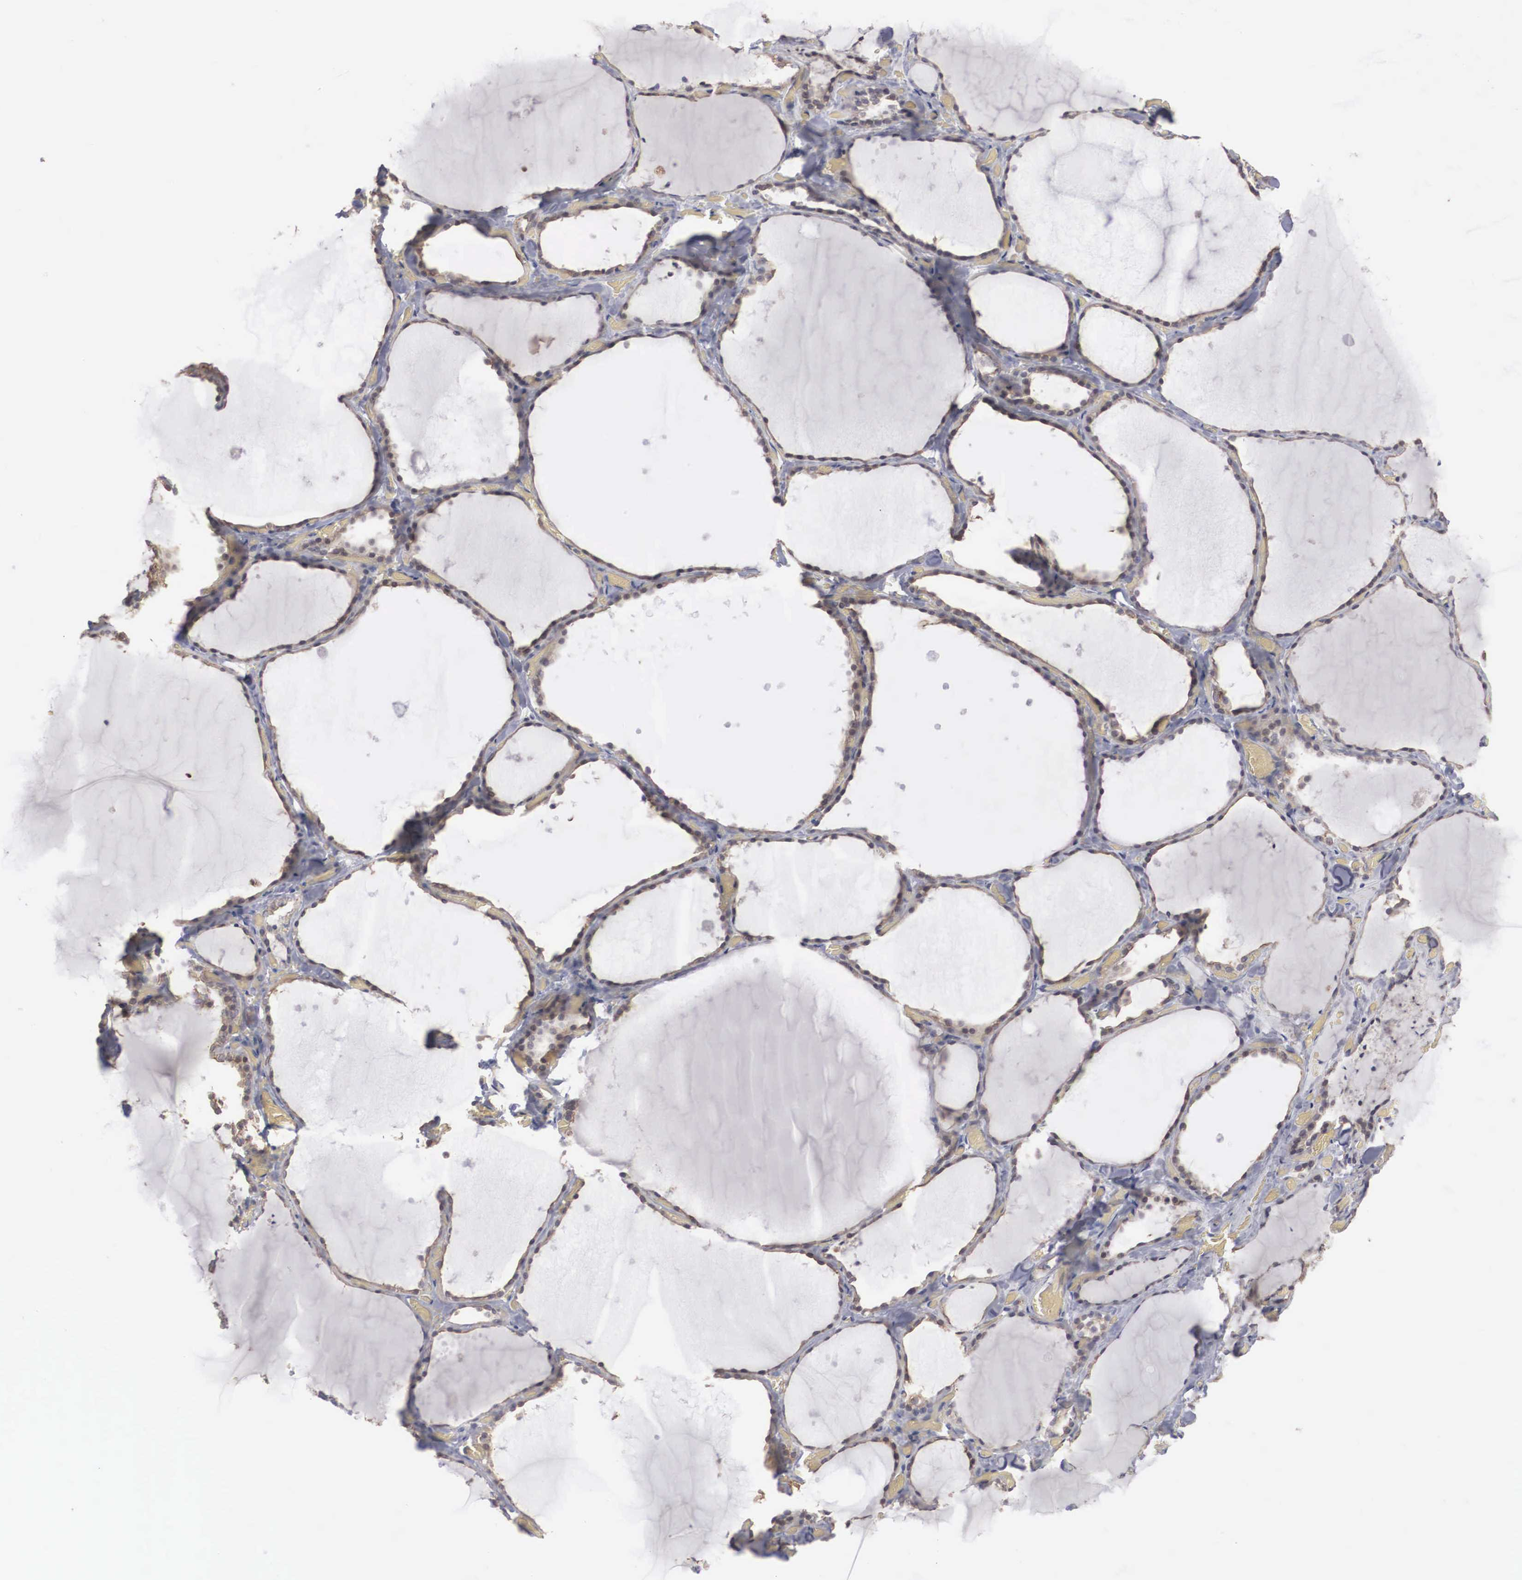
{"staining": {"intensity": "weak", "quantity": ">75%", "location": "cytoplasmic/membranous"}, "tissue": "thyroid gland", "cell_type": "Glandular cells", "image_type": "normal", "snomed": [{"axis": "morphology", "description": "Normal tissue, NOS"}, {"axis": "topography", "description": "Thyroid gland"}], "caption": "Immunohistochemistry (IHC) micrograph of benign human thyroid gland stained for a protein (brown), which displays low levels of weak cytoplasmic/membranous expression in about >75% of glandular cells.", "gene": "WDR89", "patient": {"sex": "male", "age": 34}}